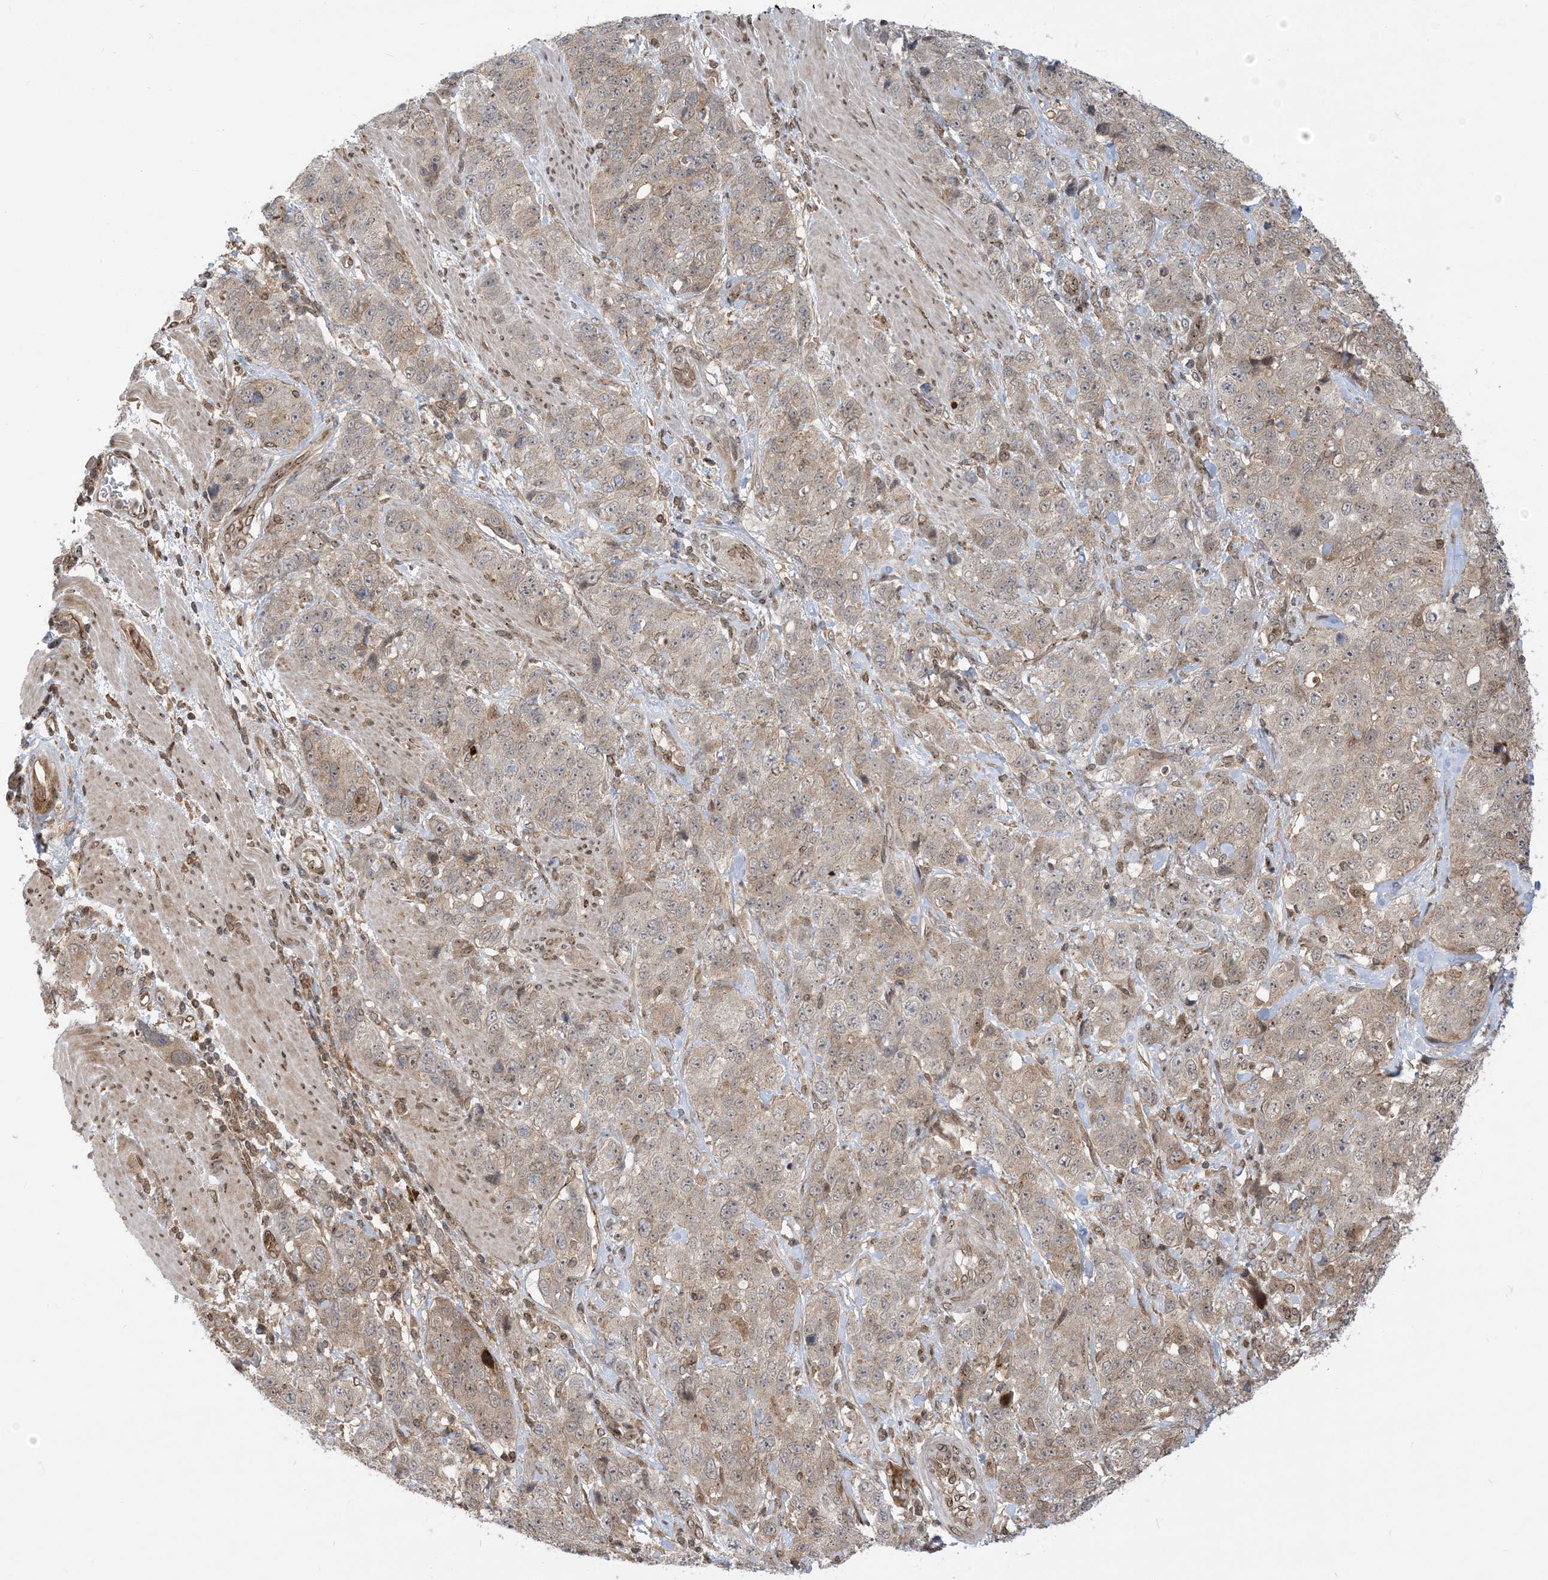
{"staining": {"intensity": "weak", "quantity": "25%-75%", "location": "cytoplasmic/membranous"}, "tissue": "stomach cancer", "cell_type": "Tumor cells", "image_type": "cancer", "snomed": [{"axis": "morphology", "description": "Adenocarcinoma, NOS"}, {"axis": "topography", "description": "Stomach"}], "caption": "Human stomach adenocarcinoma stained with a protein marker displays weak staining in tumor cells.", "gene": "CASP4", "patient": {"sex": "male", "age": 48}}